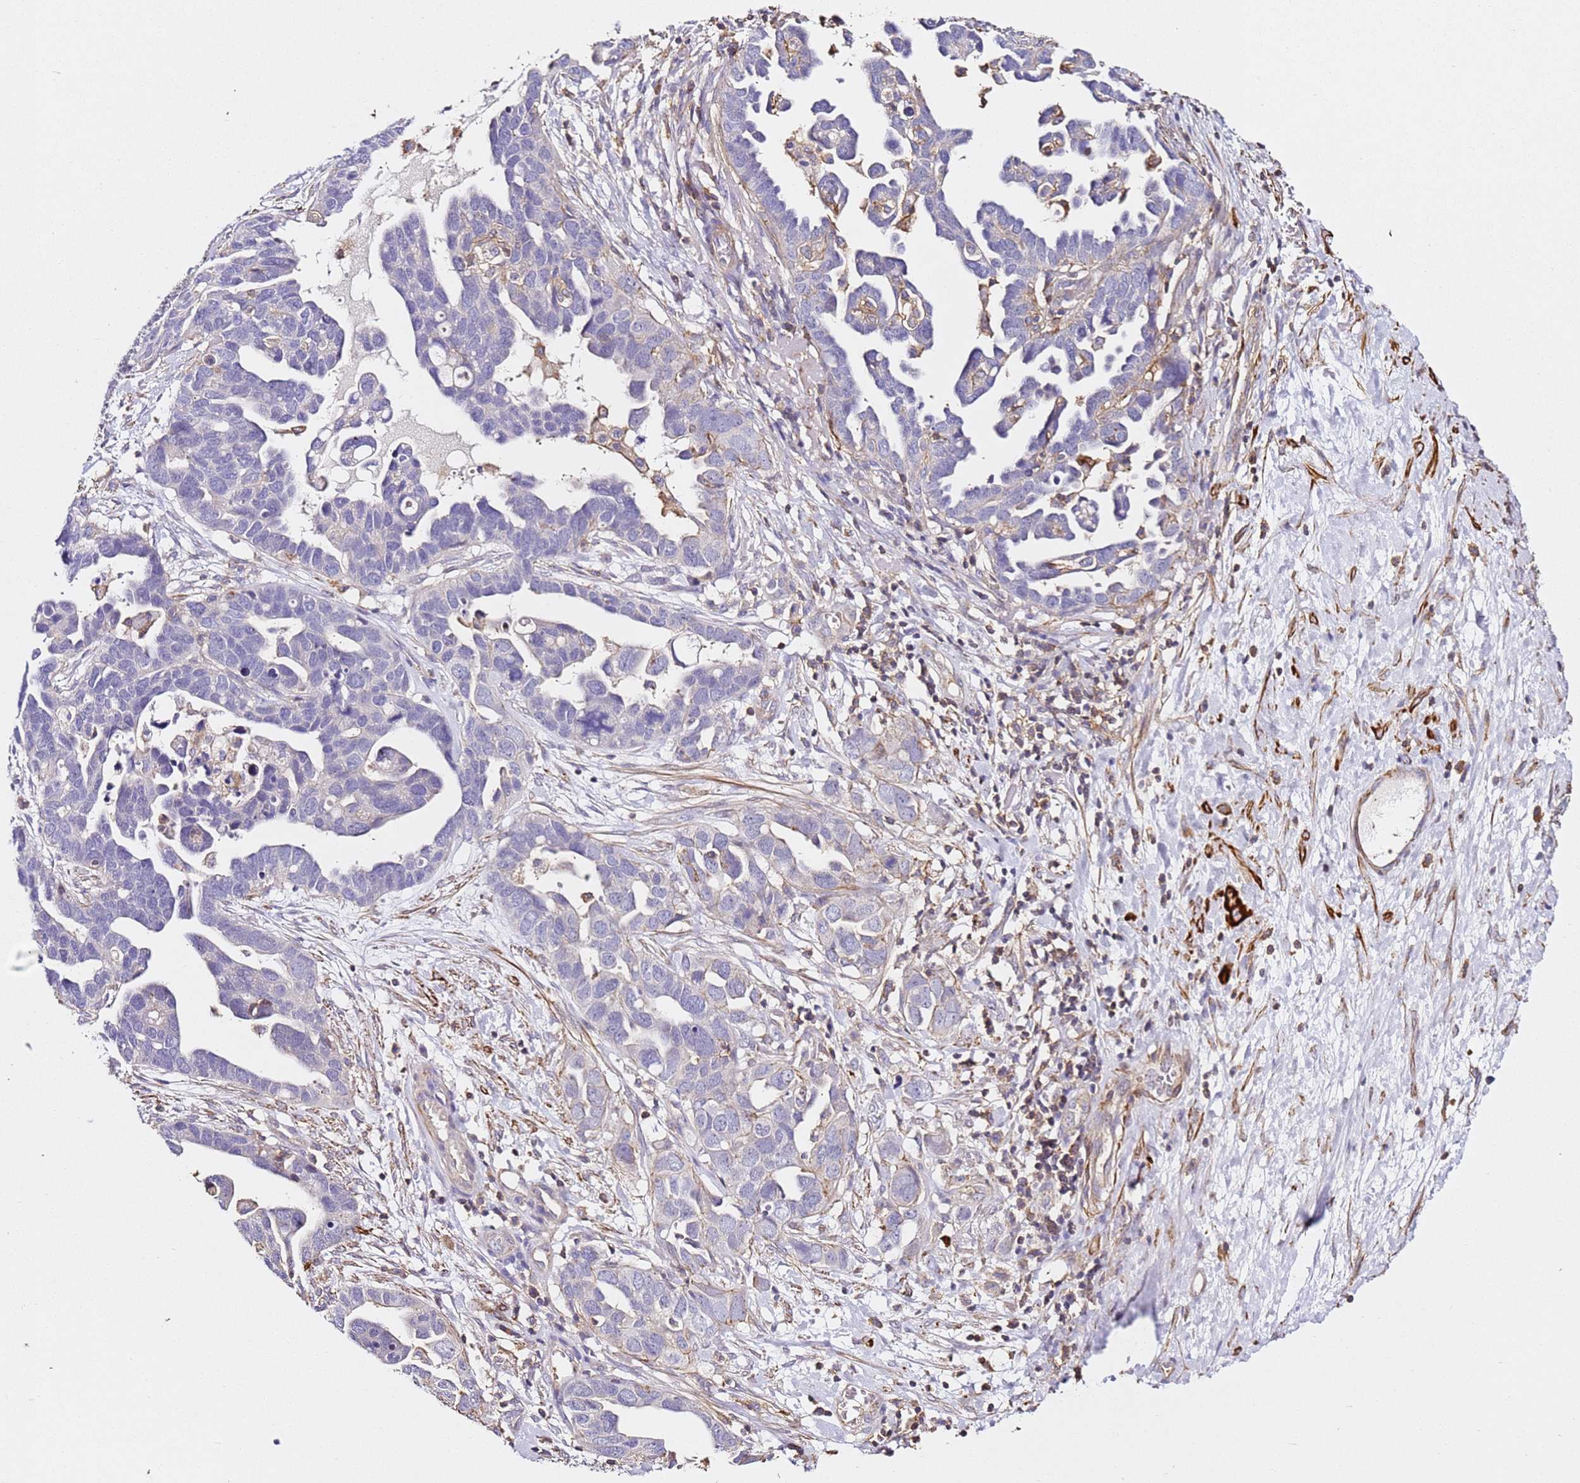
{"staining": {"intensity": "negative", "quantity": "none", "location": "none"}, "tissue": "ovarian cancer", "cell_type": "Tumor cells", "image_type": "cancer", "snomed": [{"axis": "morphology", "description": "Cystadenocarcinoma, serous, NOS"}, {"axis": "topography", "description": "Ovary"}], "caption": "IHC of human ovarian cancer exhibits no expression in tumor cells.", "gene": "ZNF671", "patient": {"sex": "female", "age": 54}}